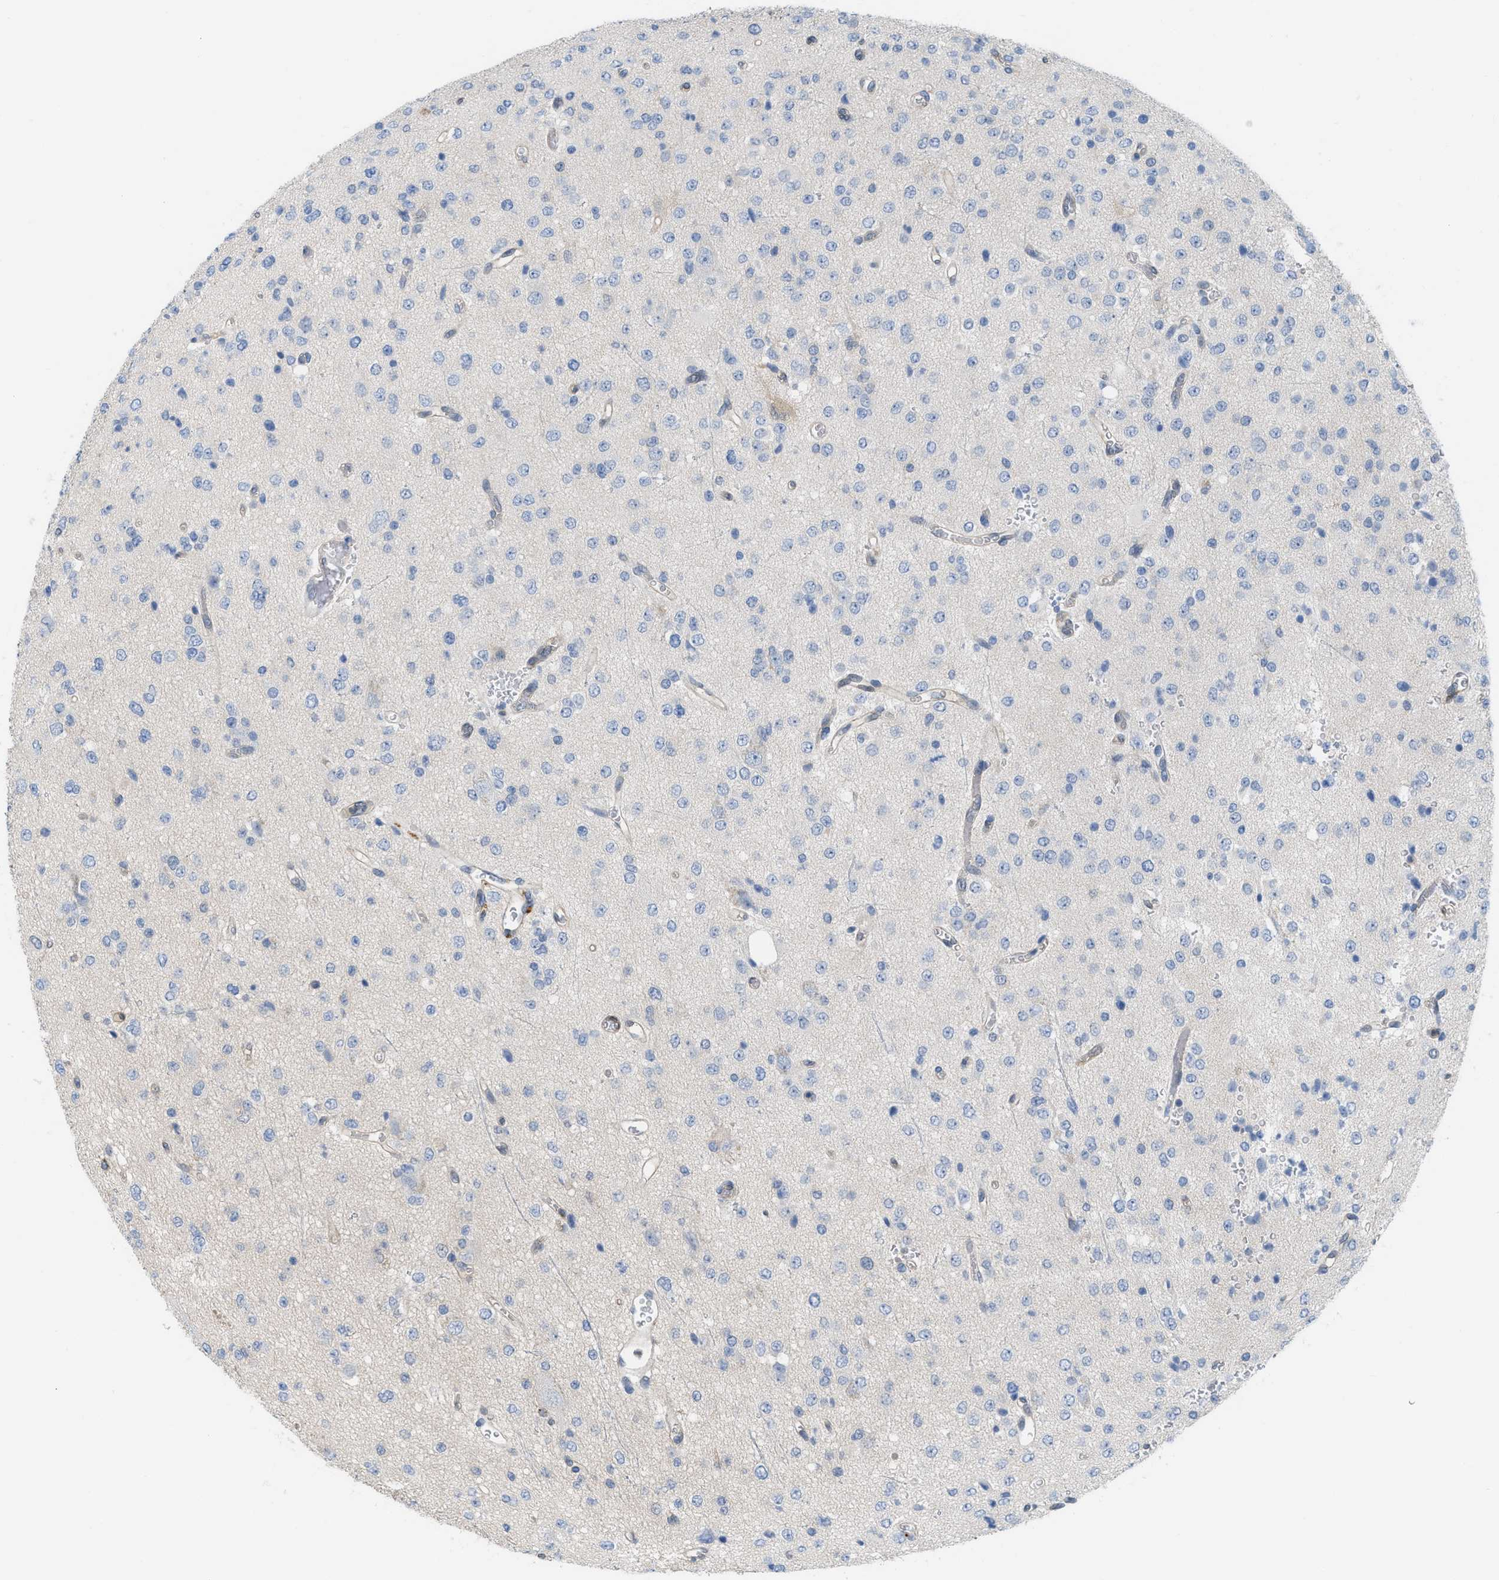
{"staining": {"intensity": "negative", "quantity": "none", "location": "none"}, "tissue": "glioma", "cell_type": "Tumor cells", "image_type": "cancer", "snomed": [{"axis": "morphology", "description": "Glioma, malignant, Low grade"}, {"axis": "topography", "description": "Brain"}], "caption": "An immunohistochemistry (IHC) histopathology image of low-grade glioma (malignant) is shown. There is no staining in tumor cells of low-grade glioma (malignant).", "gene": "CSTB", "patient": {"sex": "male", "age": 38}}